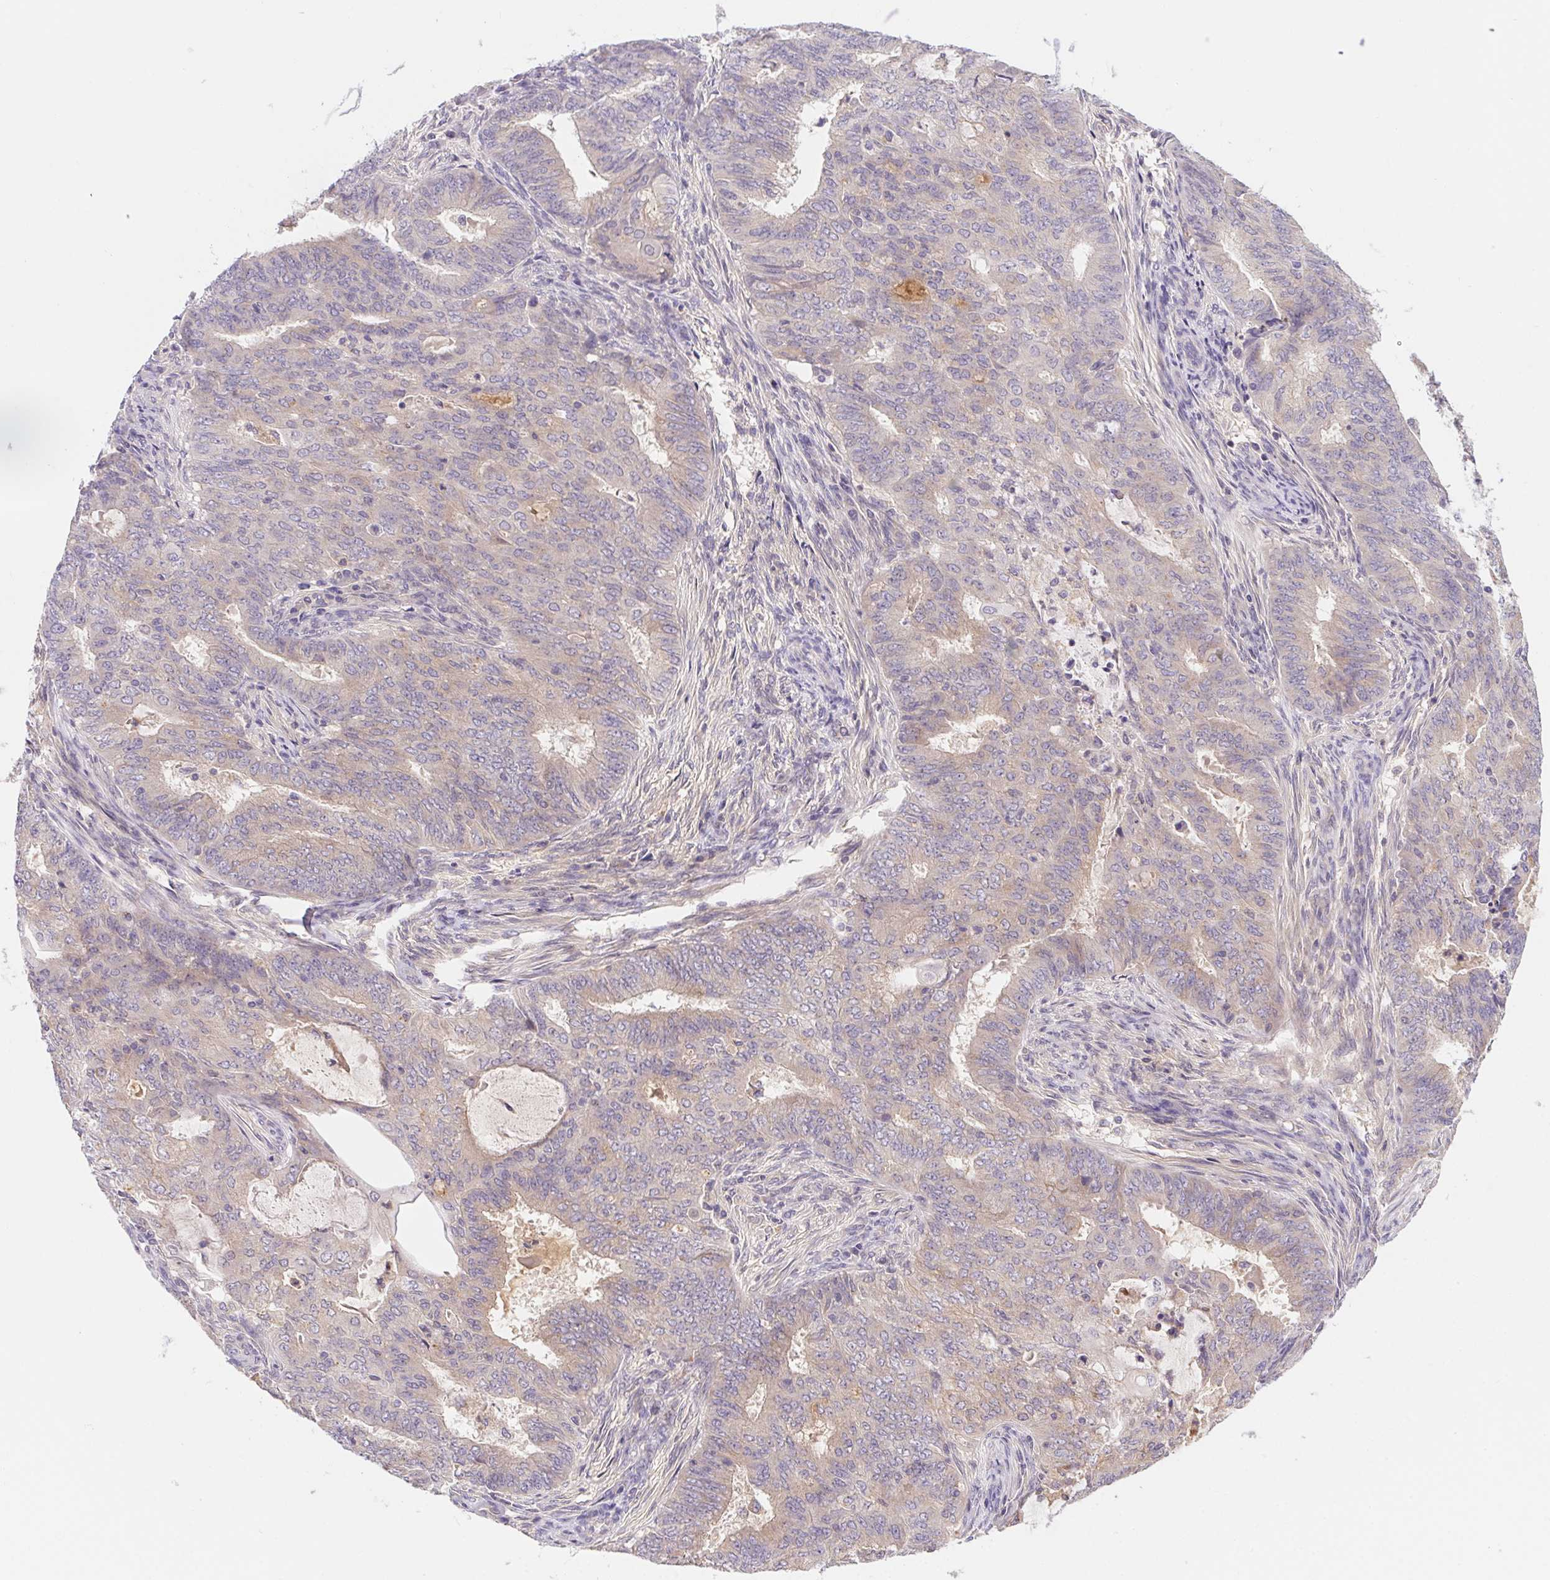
{"staining": {"intensity": "negative", "quantity": "none", "location": "none"}, "tissue": "endometrial cancer", "cell_type": "Tumor cells", "image_type": "cancer", "snomed": [{"axis": "morphology", "description": "Adenocarcinoma, NOS"}, {"axis": "topography", "description": "Endometrium"}], "caption": "The photomicrograph shows no significant positivity in tumor cells of endometrial adenocarcinoma.", "gene": "PRKAA1", "patient": {"sex": "female", "age": 62}}